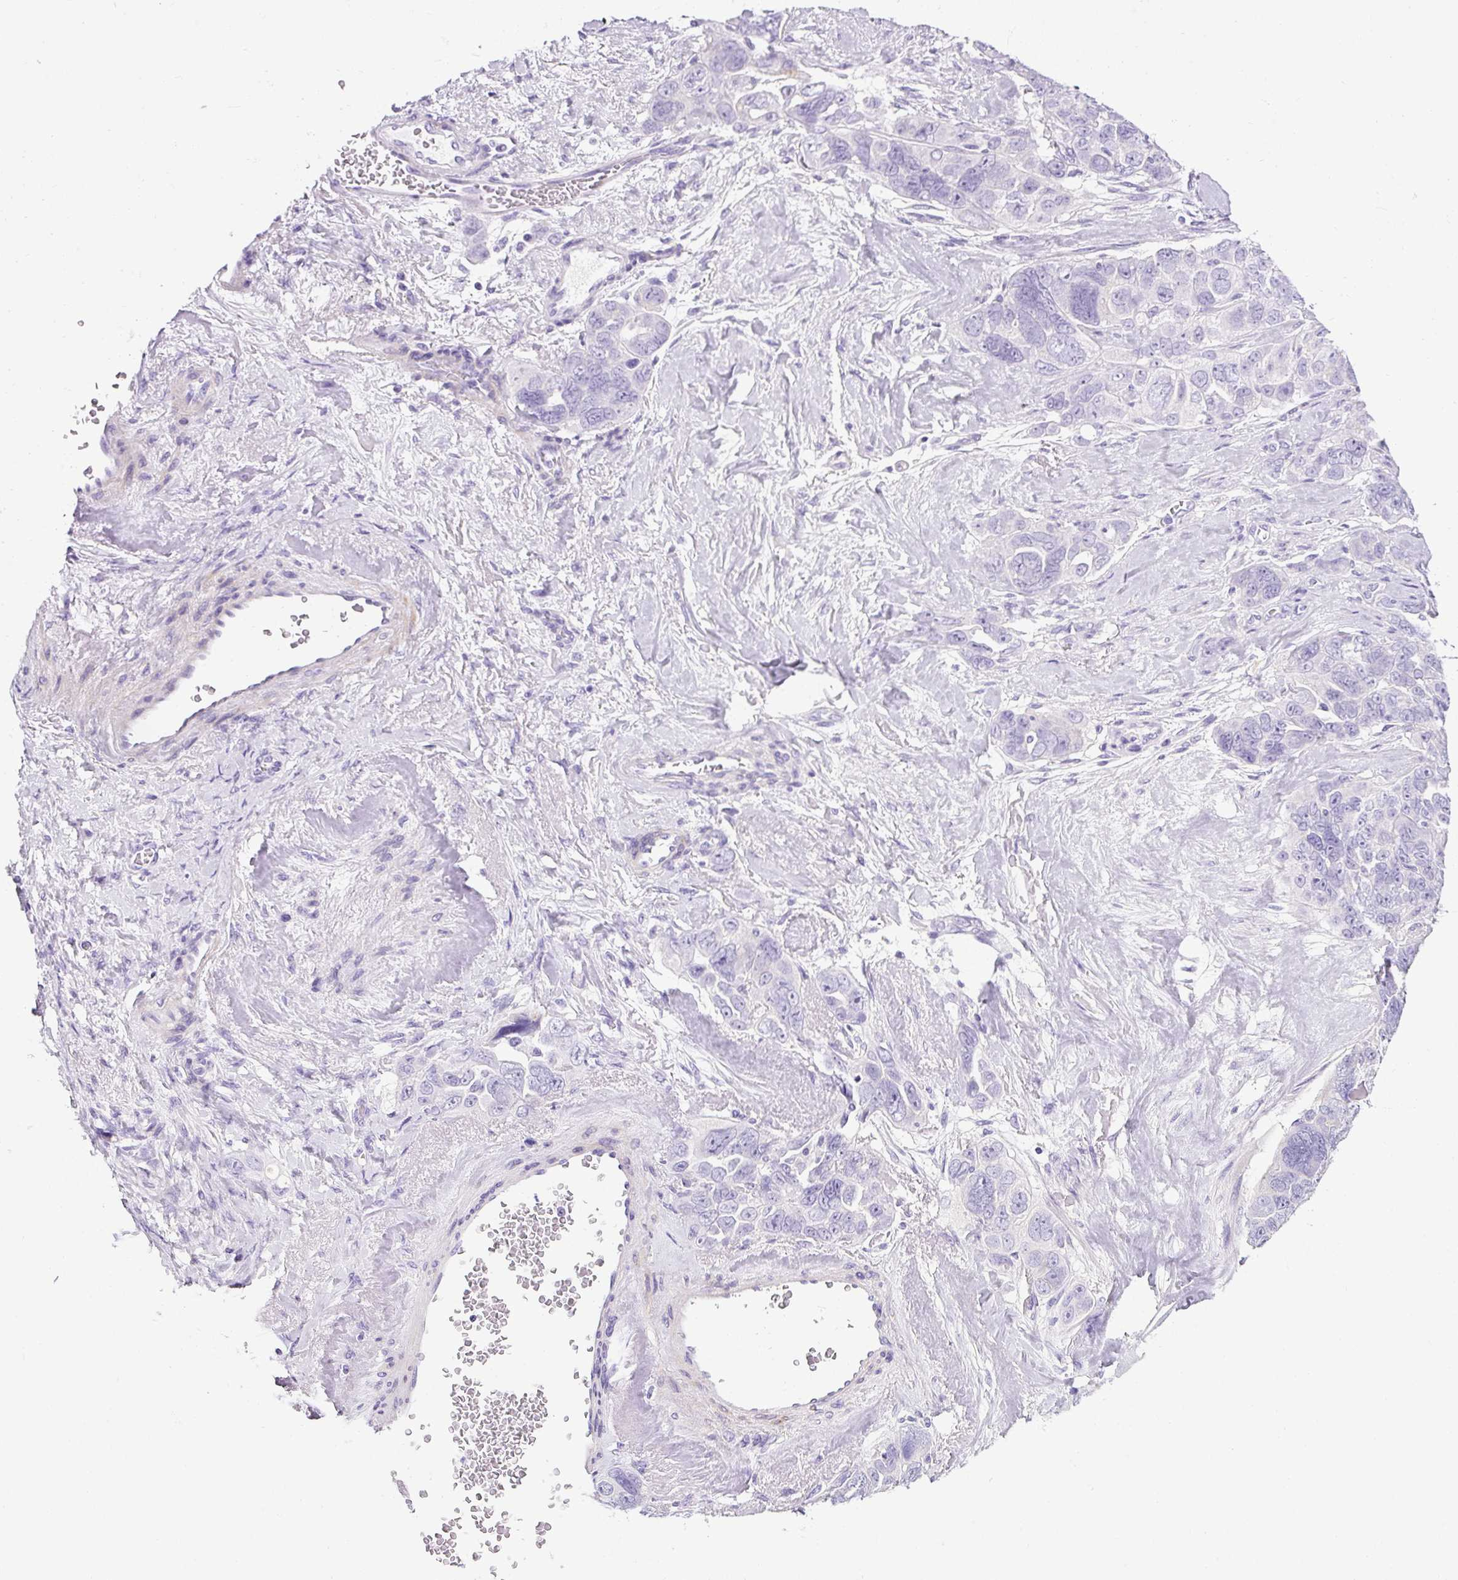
{"staining": {"intensity": "strong", "quantity": "<25%", "location": "cytoplasmic/membranous"}, "tissue": "ovarian cancer", "cell_type": "Tumor cells", "image_type": "cancer", "snomed": [{"axis": "morphology", "description": "Cystadenocarcinoma, serous, NOS"}, {"axis": "topography", "description": "Ovary"}], "caption": "Protein expression analysis of ovarian serous cystadenocarcinoma reveals strong cytoplasmic/membranous expression in about <25% of tumor cells. (DAB IHC with brightfield microscopy, high magnification).", "gene": "C2CD4C", "patient": {"sex": "female", "age": 63}}